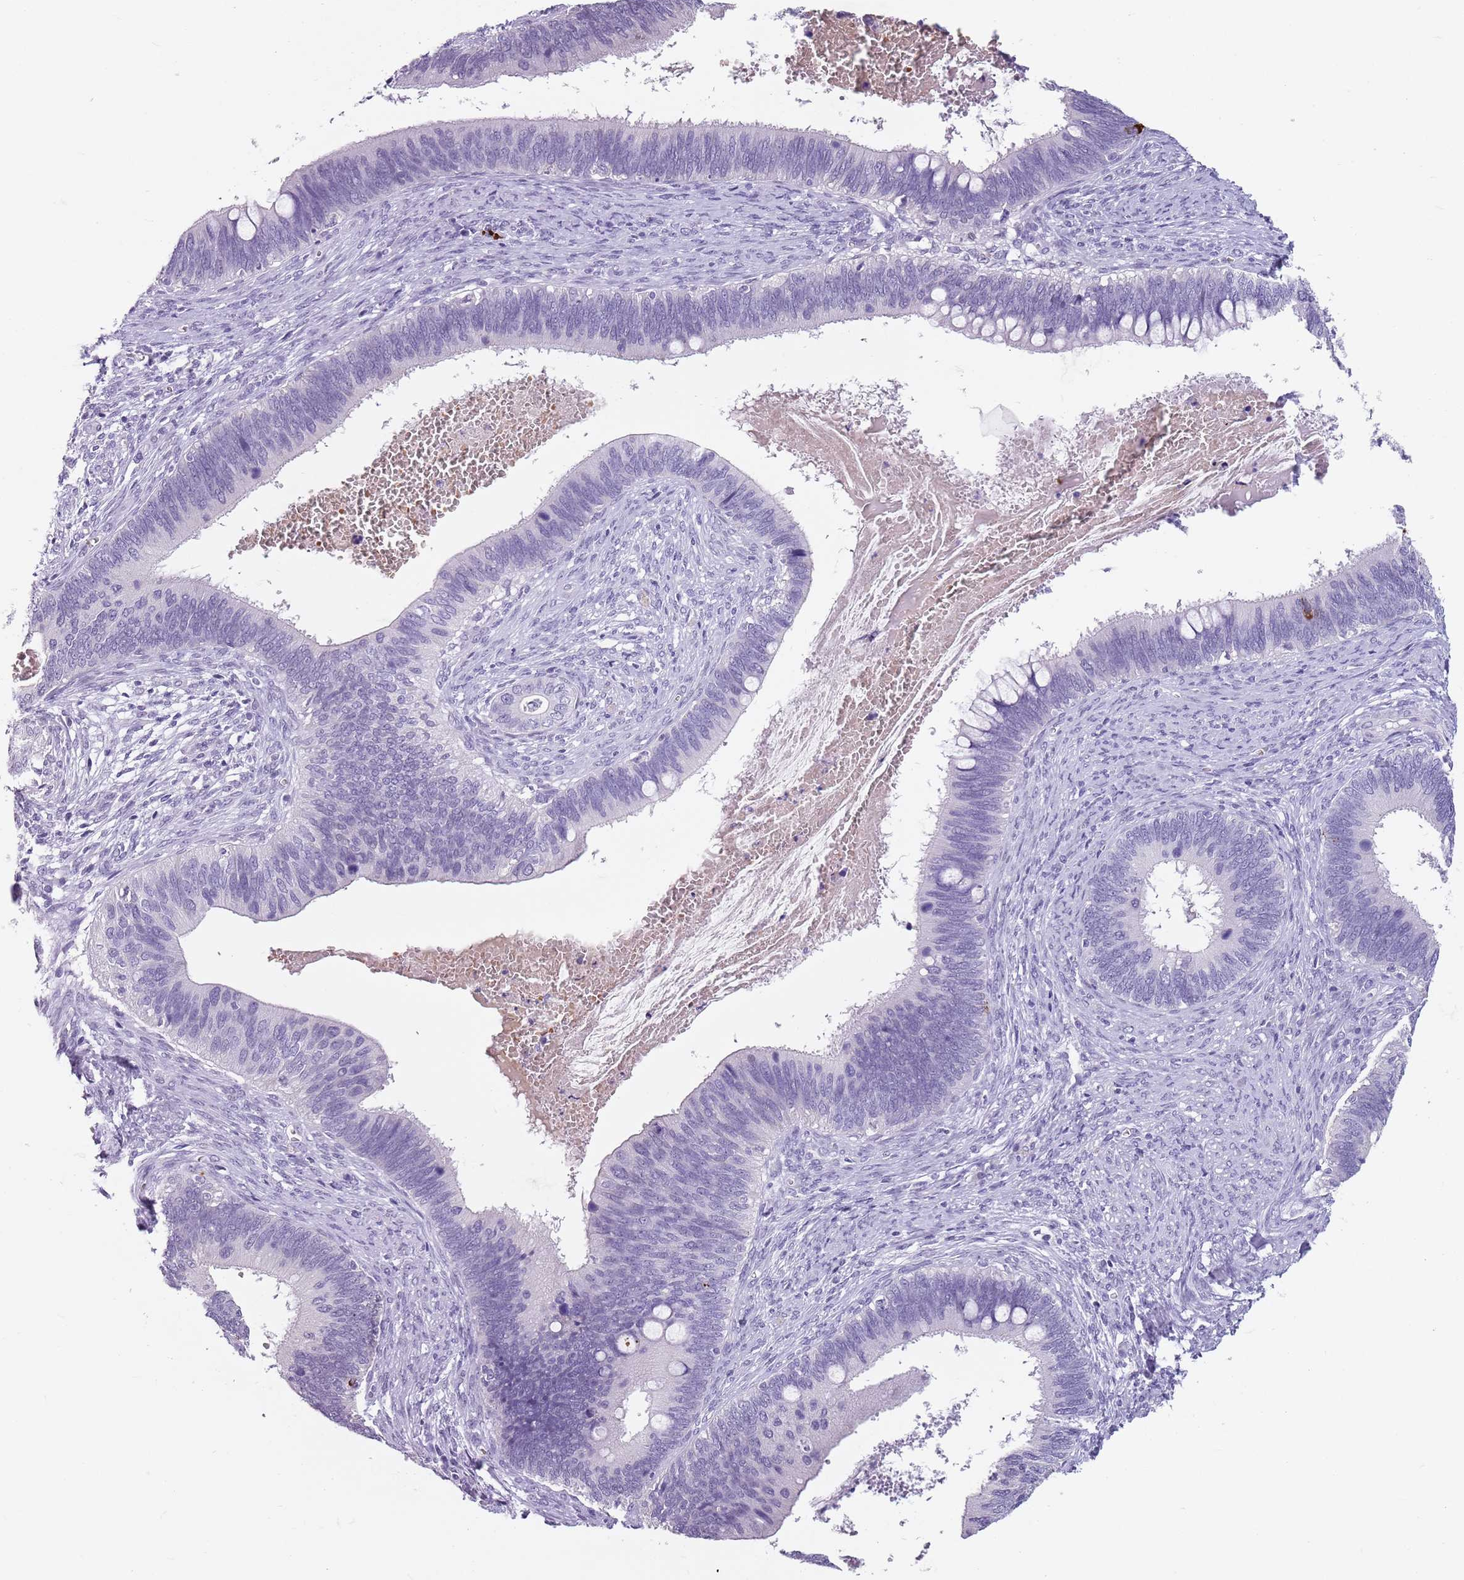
{"staining": {"intensity": "negative", "quantity": "none", "location": "none"}, "tissue": "cervical cancer", "cell_type": "Tumor cells", "image_type": "cancer", "snomed": [{"axis": "morphology", "description": "Adenocarcinoma, NOS"}, {"axis": "topography", "description": "Cervix"}], "caption": "An image of adenocarcinoma (cervical) stained for a protein displays no brown staining in tumor cells. The staining was performed using DAB (3,3'-diaminobenzidine) to visualize the protein expression in brown, while the nuclei were stained in blue with hematoxylin (Magnification: 20x).", "gene": "SPESP1", "patient": {"sex": "female", "age": 42}}